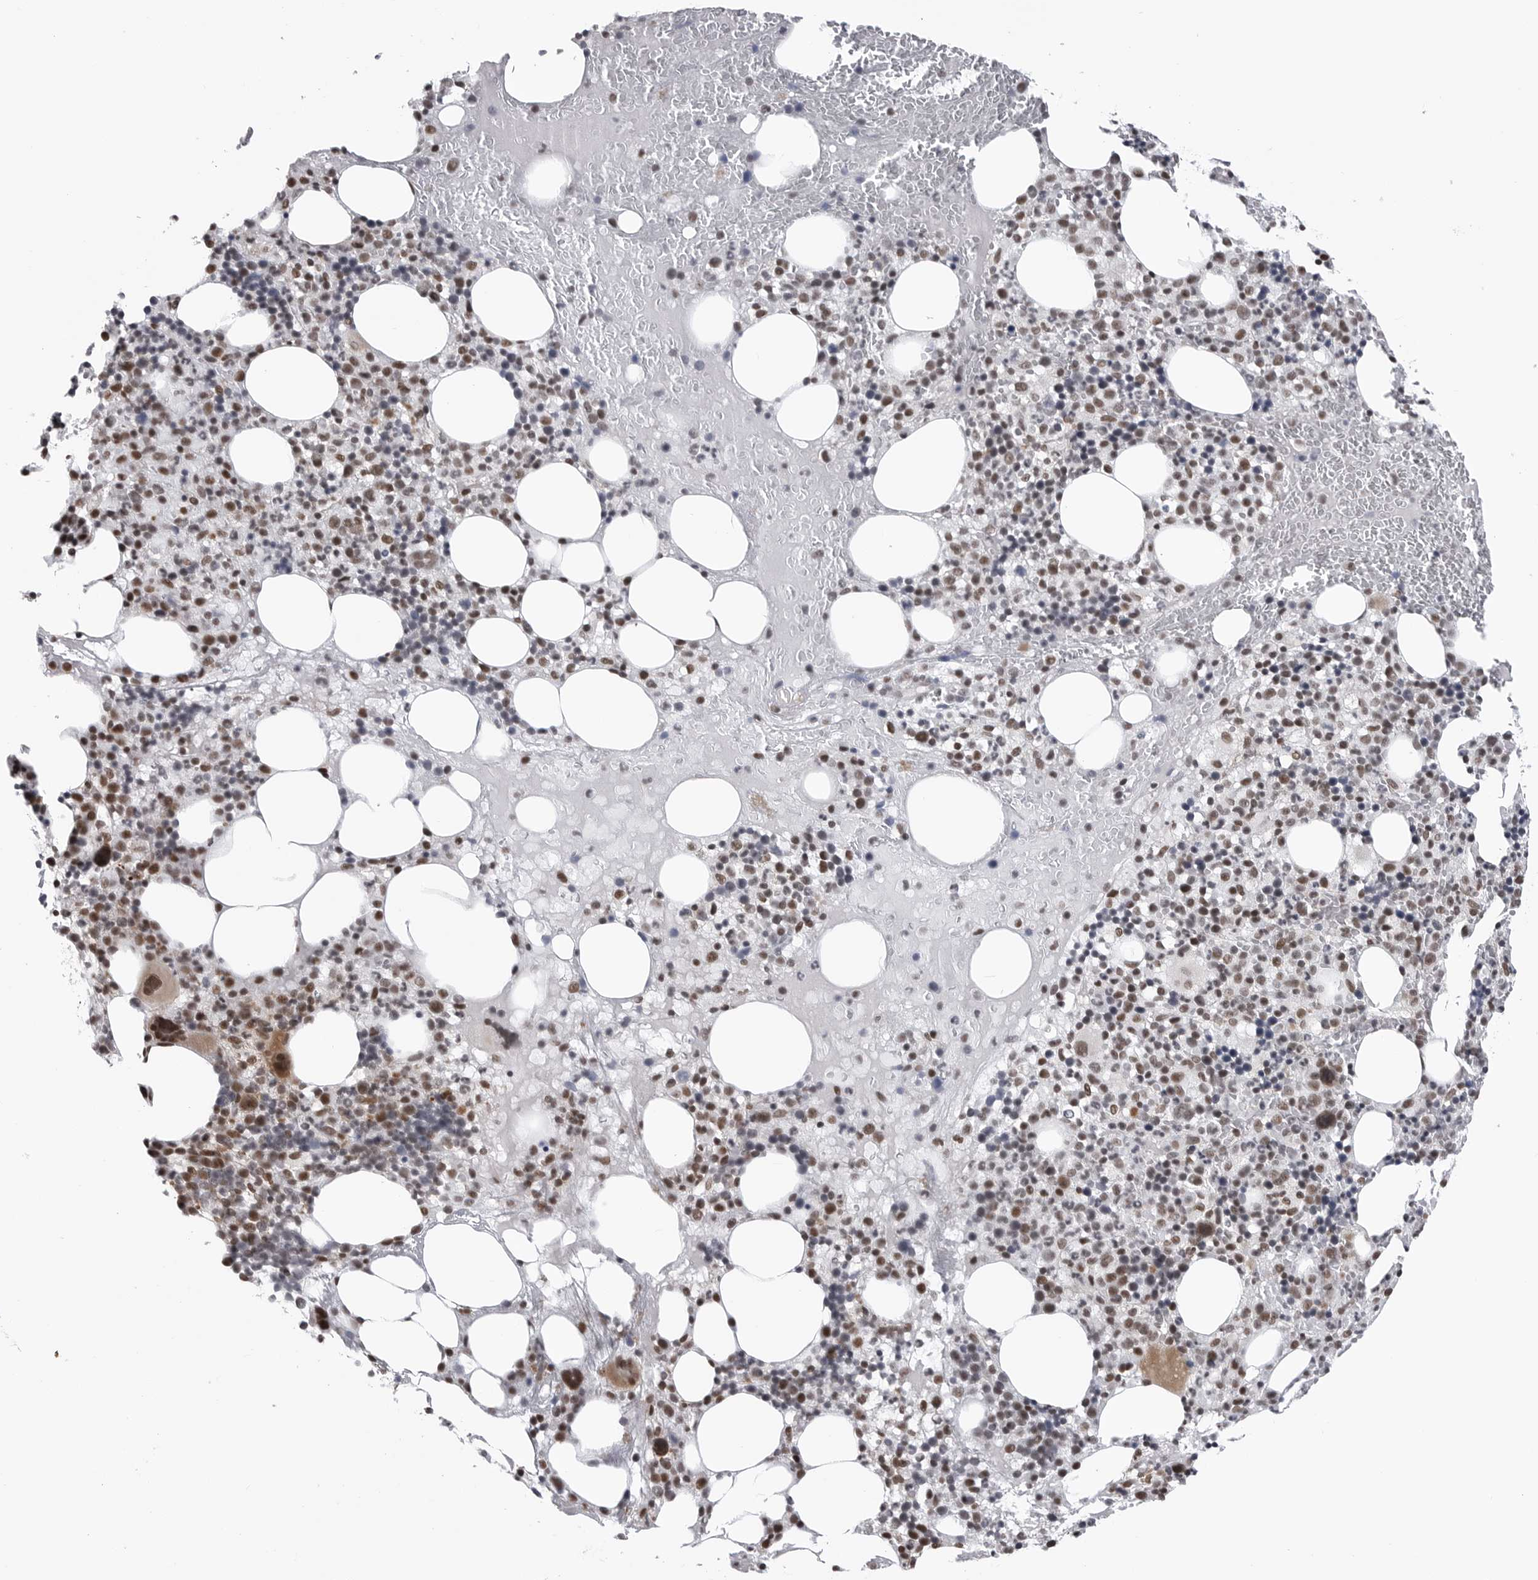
{"staining": {"intensity": "strong", "quantity": "25%-75%", "location": "nuclear"}, "tissue": "bone marrow", "cell_type": "Hematopoietic cells", "image_type": "normal", "snomed": [{"axis": "morphology", "description": "Normal tissue, NOS"}, {"axis": "morphology", "description": "Inflammation, NOS"}, {"axis": "topography", "description": "Bone marrow"}], "caption": "Approximately 25%-75% of hematopoietic cells in benign bone marrow reveal strong nuclear protein positivity as visualized by brown immunohistochemical staining.", "gene": "RNF26", "patient": {"sex": "female", "age": 77}}